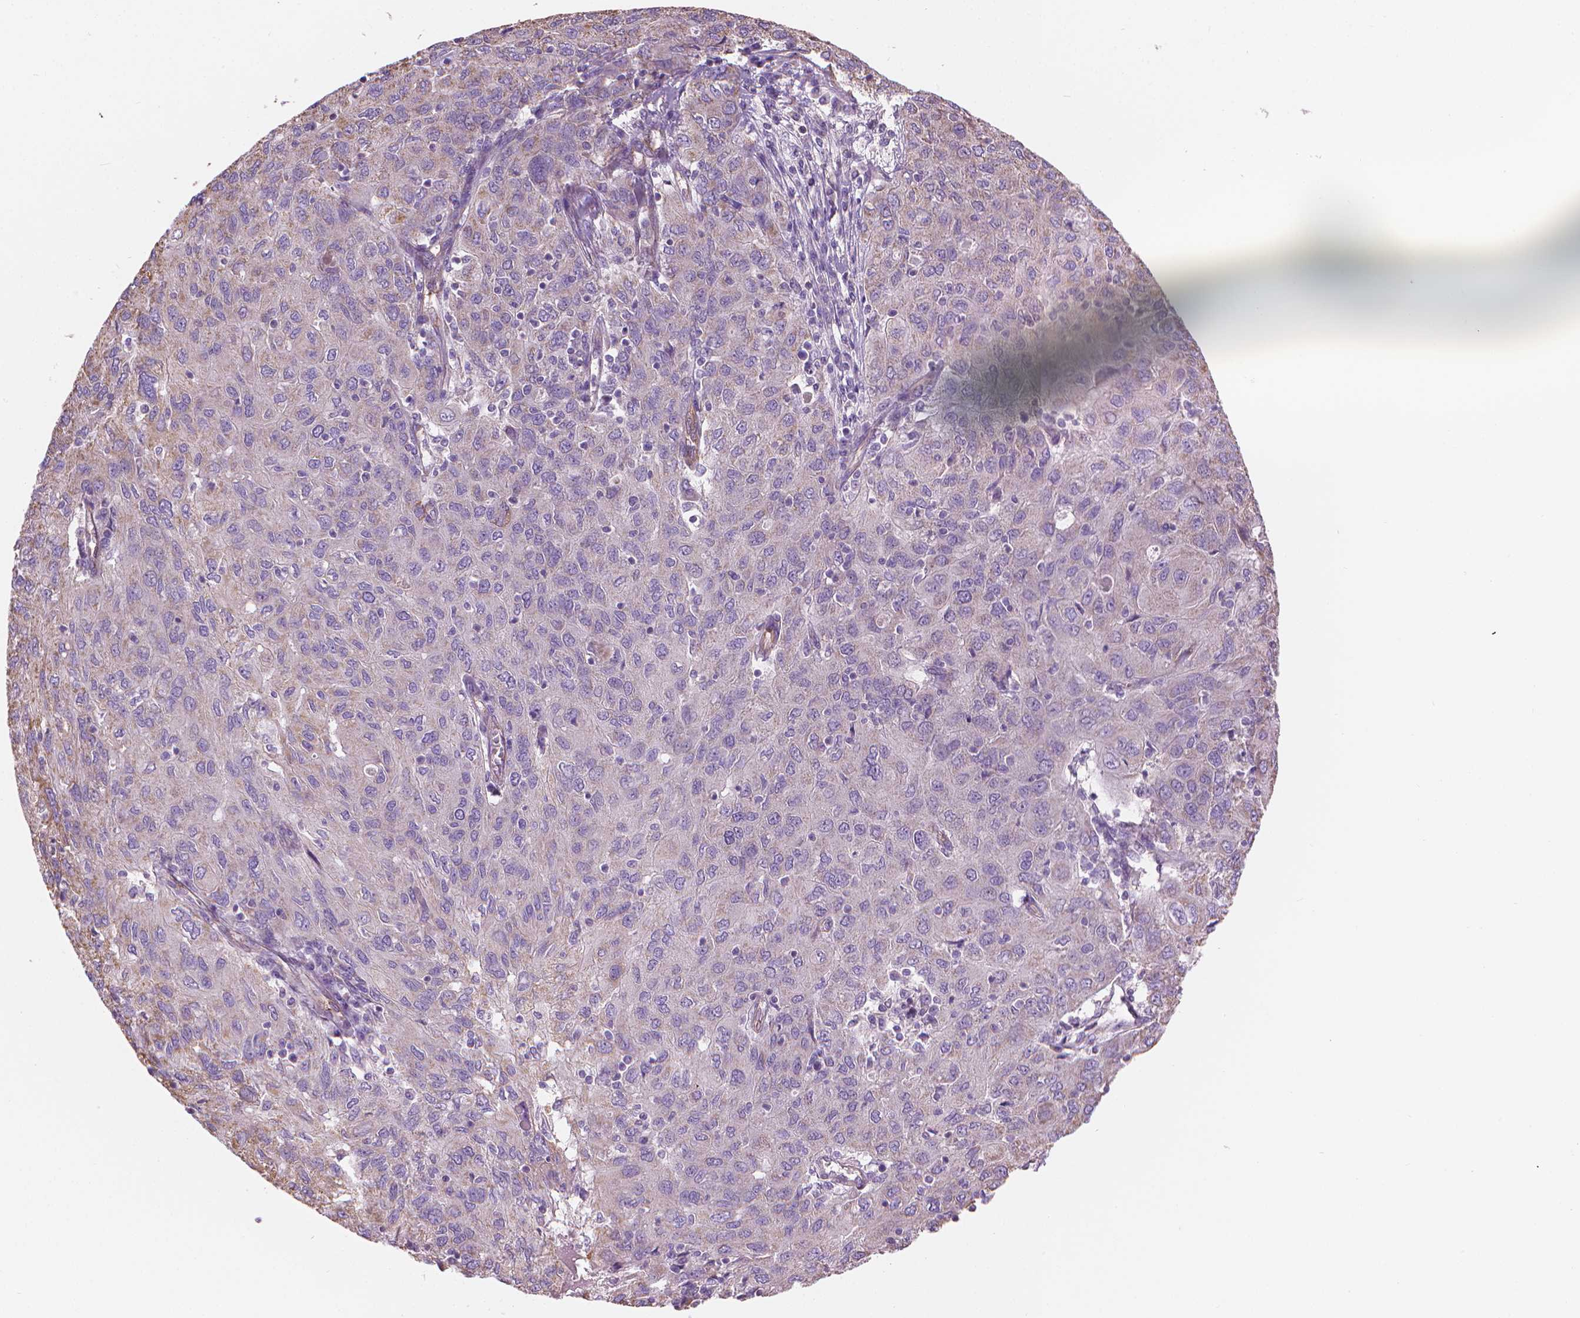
{"staining": {"intensity": "weak", "quantity": "<25%", "location": "cytoplasmic/membranous"}, "tissue": "ovarian cancer", "cell_type": "Tumor cells", "image_type": "cancer", "snomed": [{"axis": "morphology", "description": "Carcinoma, endometroid"}, {"axis": "topography", "description": "Ovary"}], "caption": "Immunohistochemistry (IHC) photomicrograph of ovarian endometroid carcinoma stained for a protein (brown), which exhibits no expression in tumor cells.", "gene": "TTC29", "patient": {"sex": "female", "age": 50}}